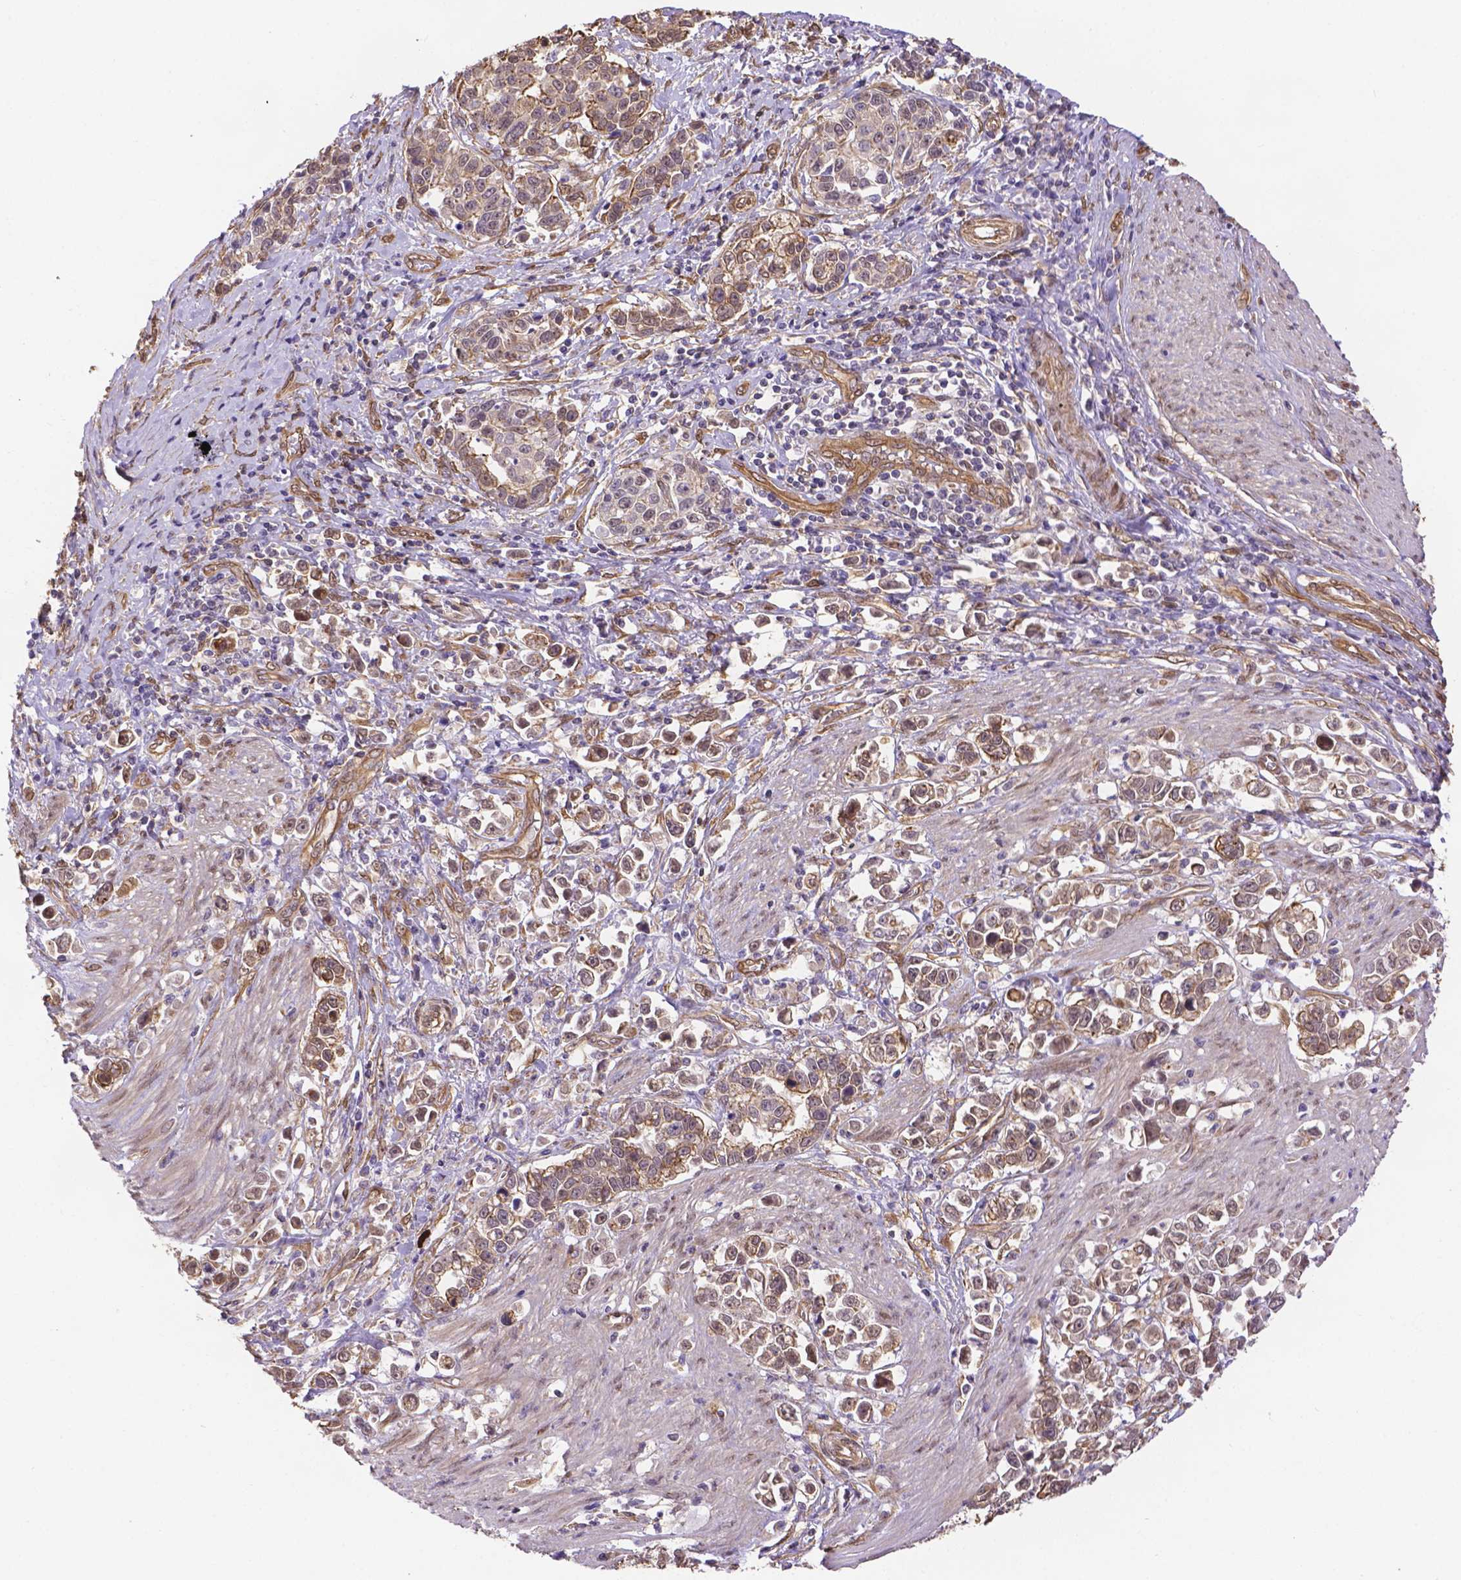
{"staining": {"intensity": "weak", "quantity": ">75%", "location": "cytoplasmic/membranous"}, "tissue": "stomach cancer", "cell_type": "Tumor cells", "image_type": "cancer", "snomed": [{"axis": "morphology", "description": "Adenocarcinoma, NOS"}, {"axis": "topography", "description": "Stomach"}], "caption": "Human stomach cancer (adenocarcinoma) stained for a protein (brown) displays weak cytoplasmic/membranous positive staining in approximately >75% of tumor cells.", "gene": "YAP1", "patient": {"sex": "male", "age": 93}}